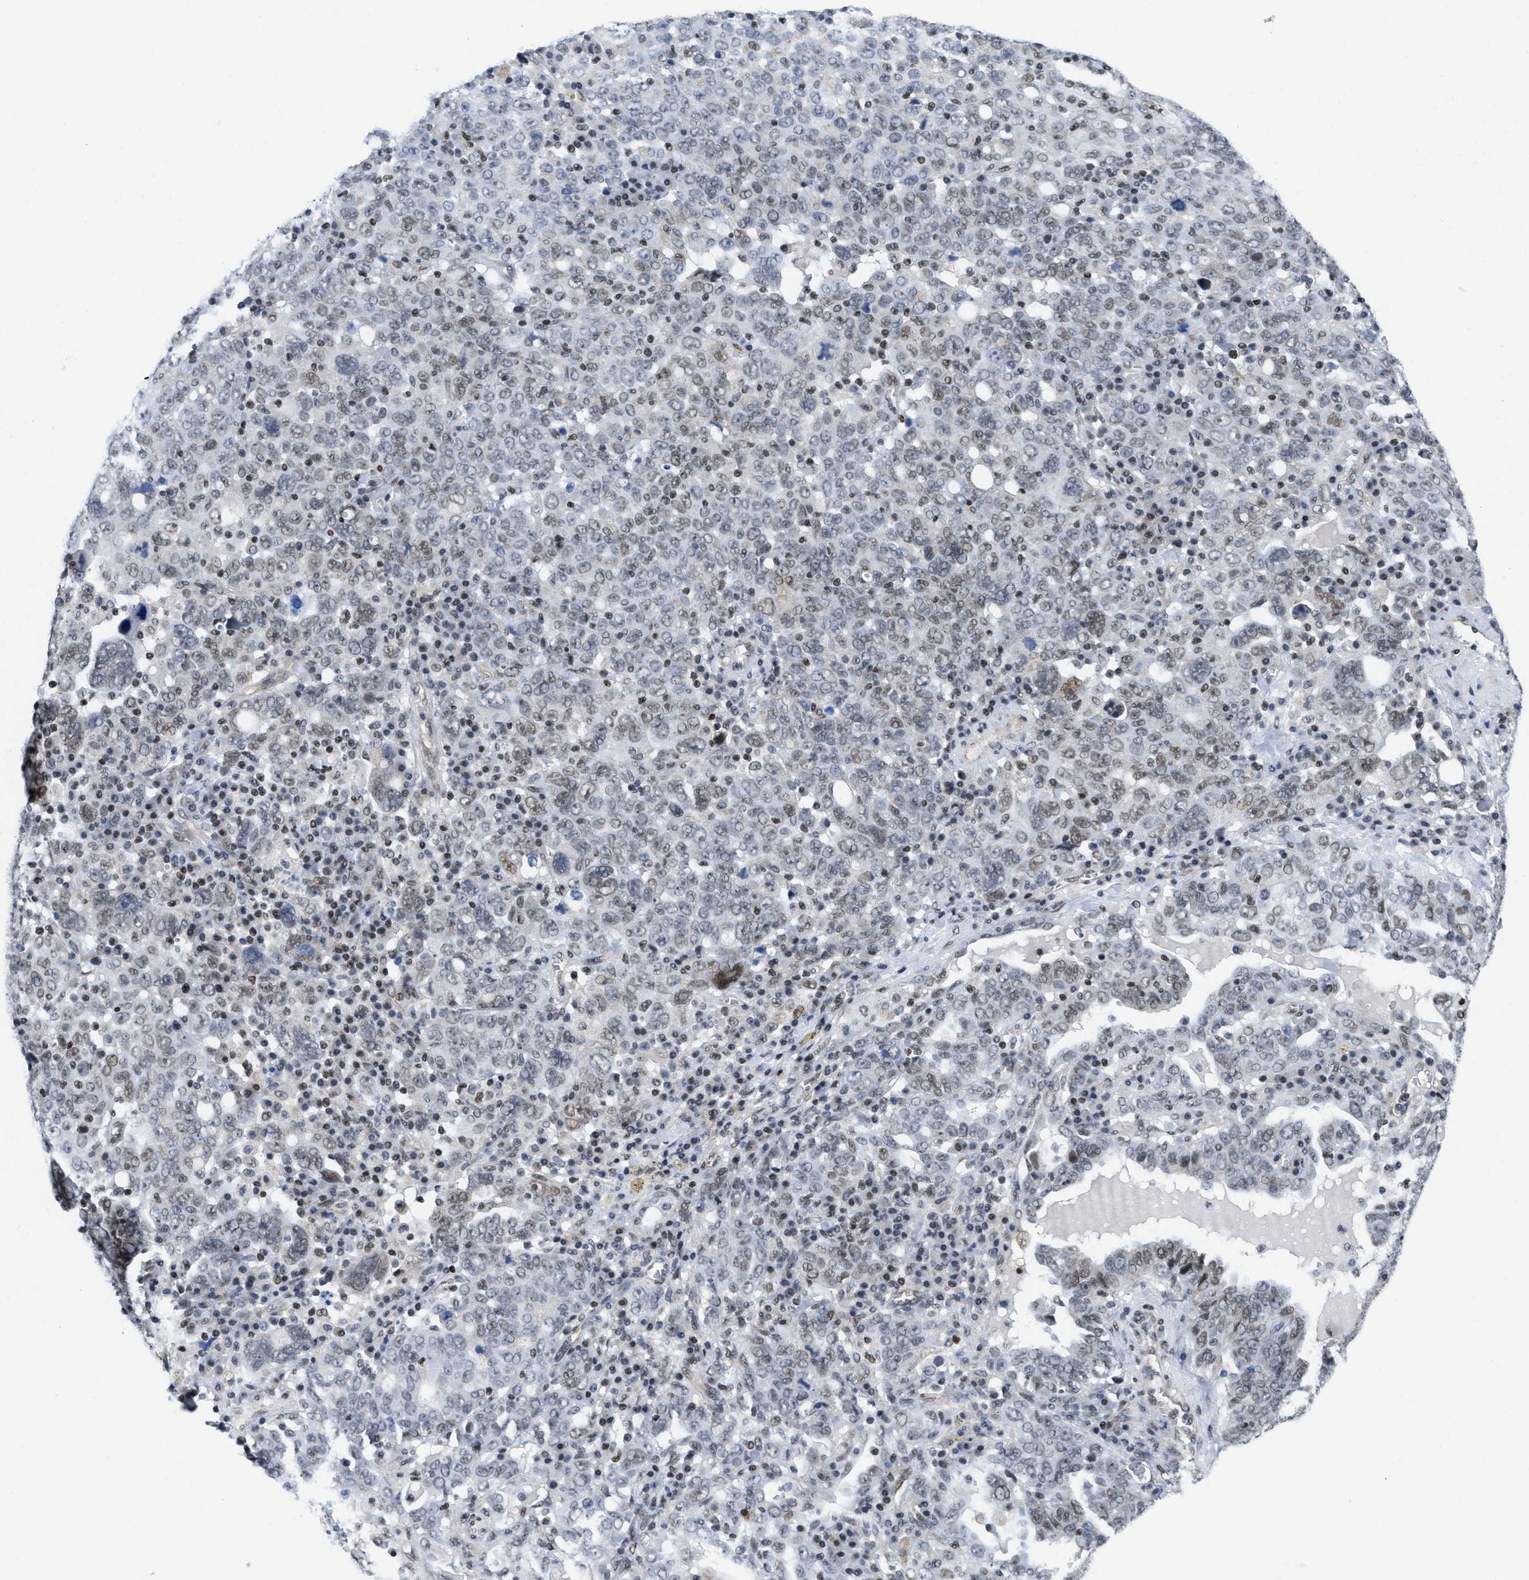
{"staining": {"intensity": "weak", "quantity": "25%-75%", "location": "nuclear"}, "tissue": "ovarian cancer", "cell_type": "Tumor cells", "image_type": "cancer", "snomed": [{"axis": "morphology", "description": "Carcinoma, endometroid"}, {"axis": "topography", "description": "Ovary"}], "caption": "Immunohistochemical staining of ovarian cancer (endometroid carcinoma) reveals weak nuclear protein positivity in approximately 25%-75% of tumor cells.", "gene": "MIER1", "patient": {"sex": "female", "age": 62}}